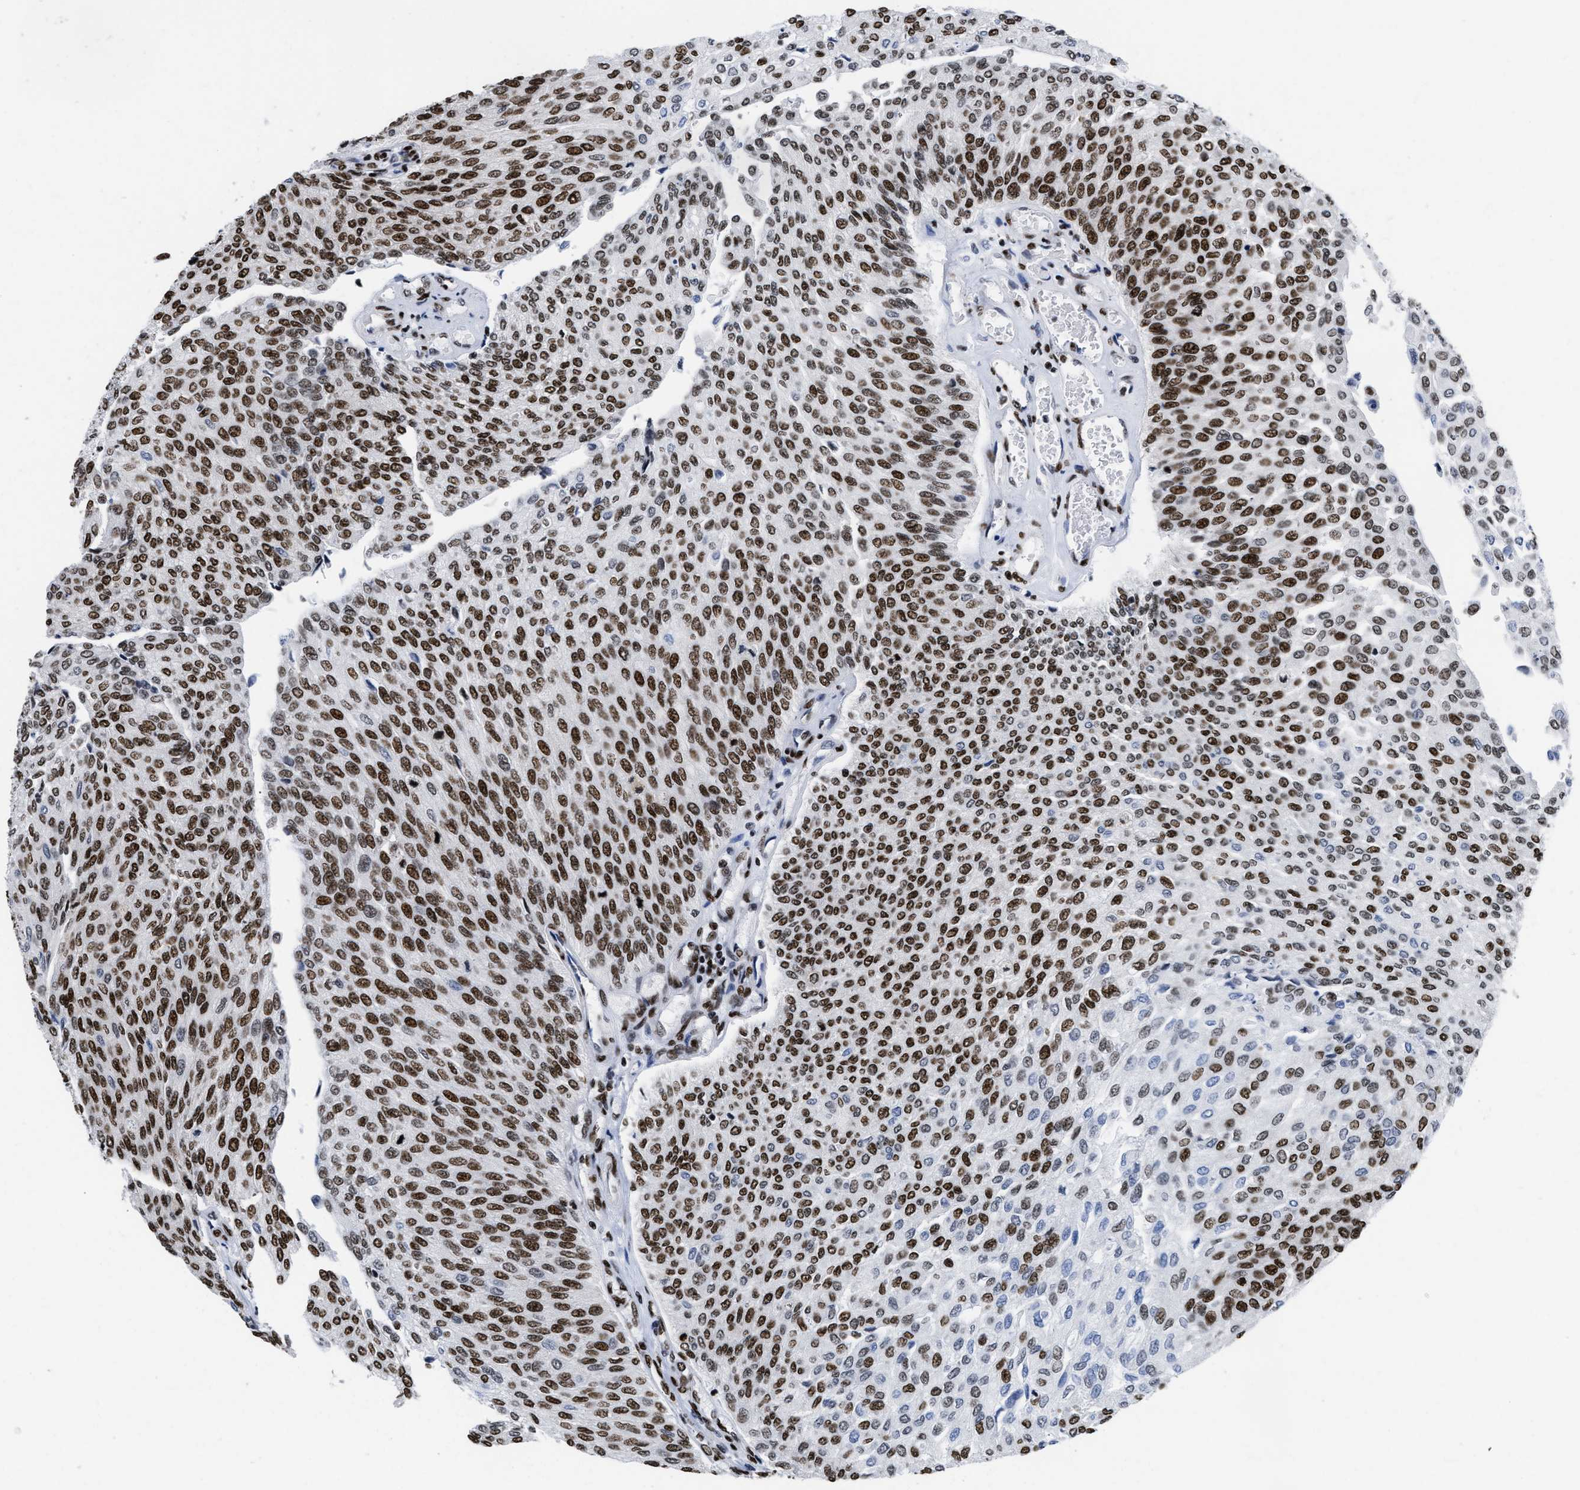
{"staining": {"intensity": "strong", "quantity": ">75%", "location": "nuclear"}, "tissue": "urothelial cancer", "cell_type": "Tumor cells", "image_type": "cancer", "snomed": [{"axis": "morphology", "description": "Urothelial carcinoma, Low grade"}, {"axis": "topography", "description": "Urinary bladder"}], "caption": "High-power microscopy captured an immunohistochemistry (IHC) photomicrograph of low-grade urothelial carcinoma, revealing strong nuclear expression in approximately >75% of tumor cells.", "gene": "CREB1", "patient": {"sex": "female", "age": 79}}